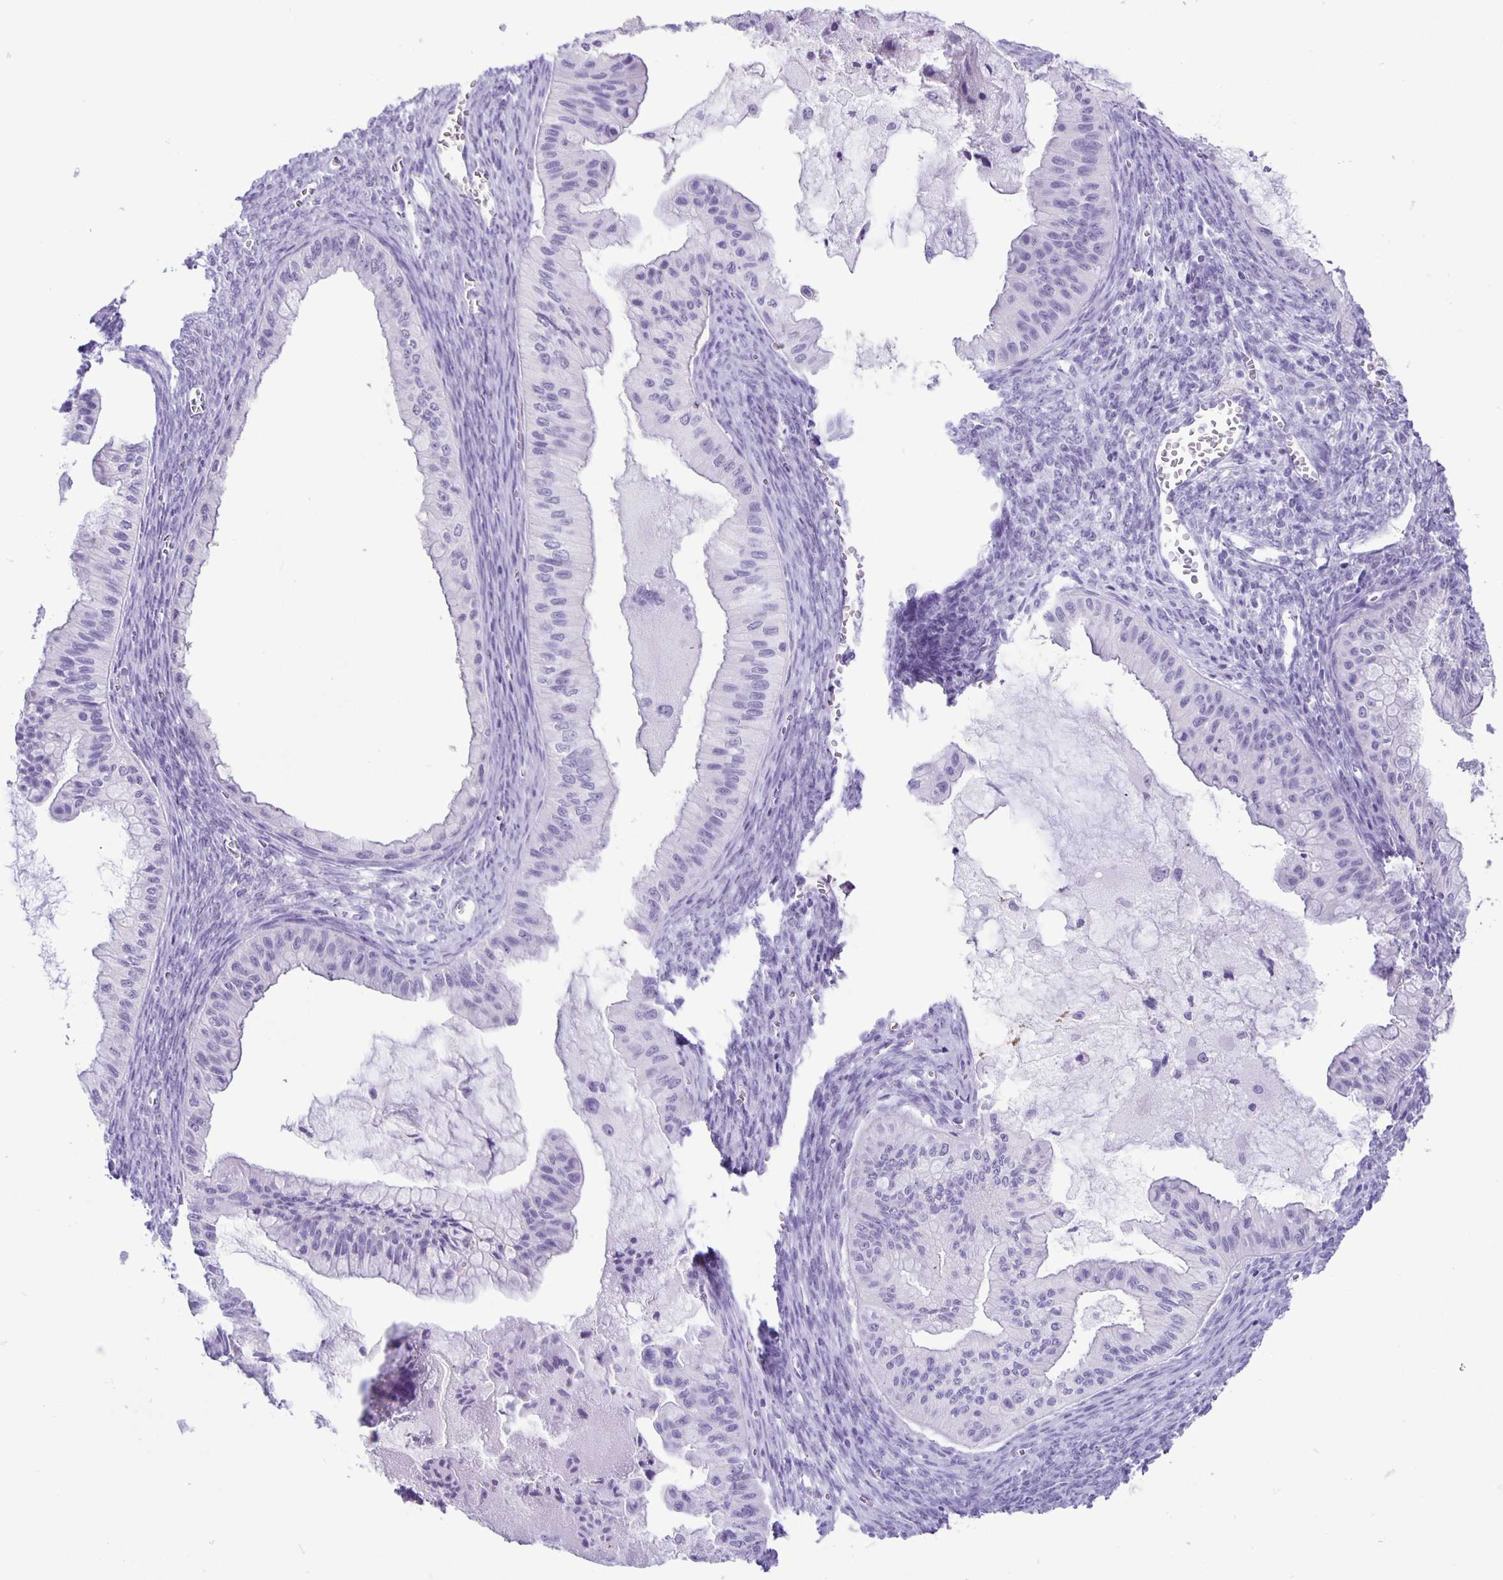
{"staining": {"intensity": "negative", "quantity": "none", "location": "none"}, "tissue": "ovarian cancer", "cell_type": "Tumor cells", "image_type": "cancer", "snomed": [{"axis": "morphology", "description": "Cystadenocarcinoma, mucinous, NOS"}, {"axis": "topography", "description": "Ovary"}], "caption": "Tumor cells are negative for protein expression in human ovarian mucinous cystadenocarcinoma.", "gene": "EZHIP", "patient": {"sex": "female", "age": 72}}